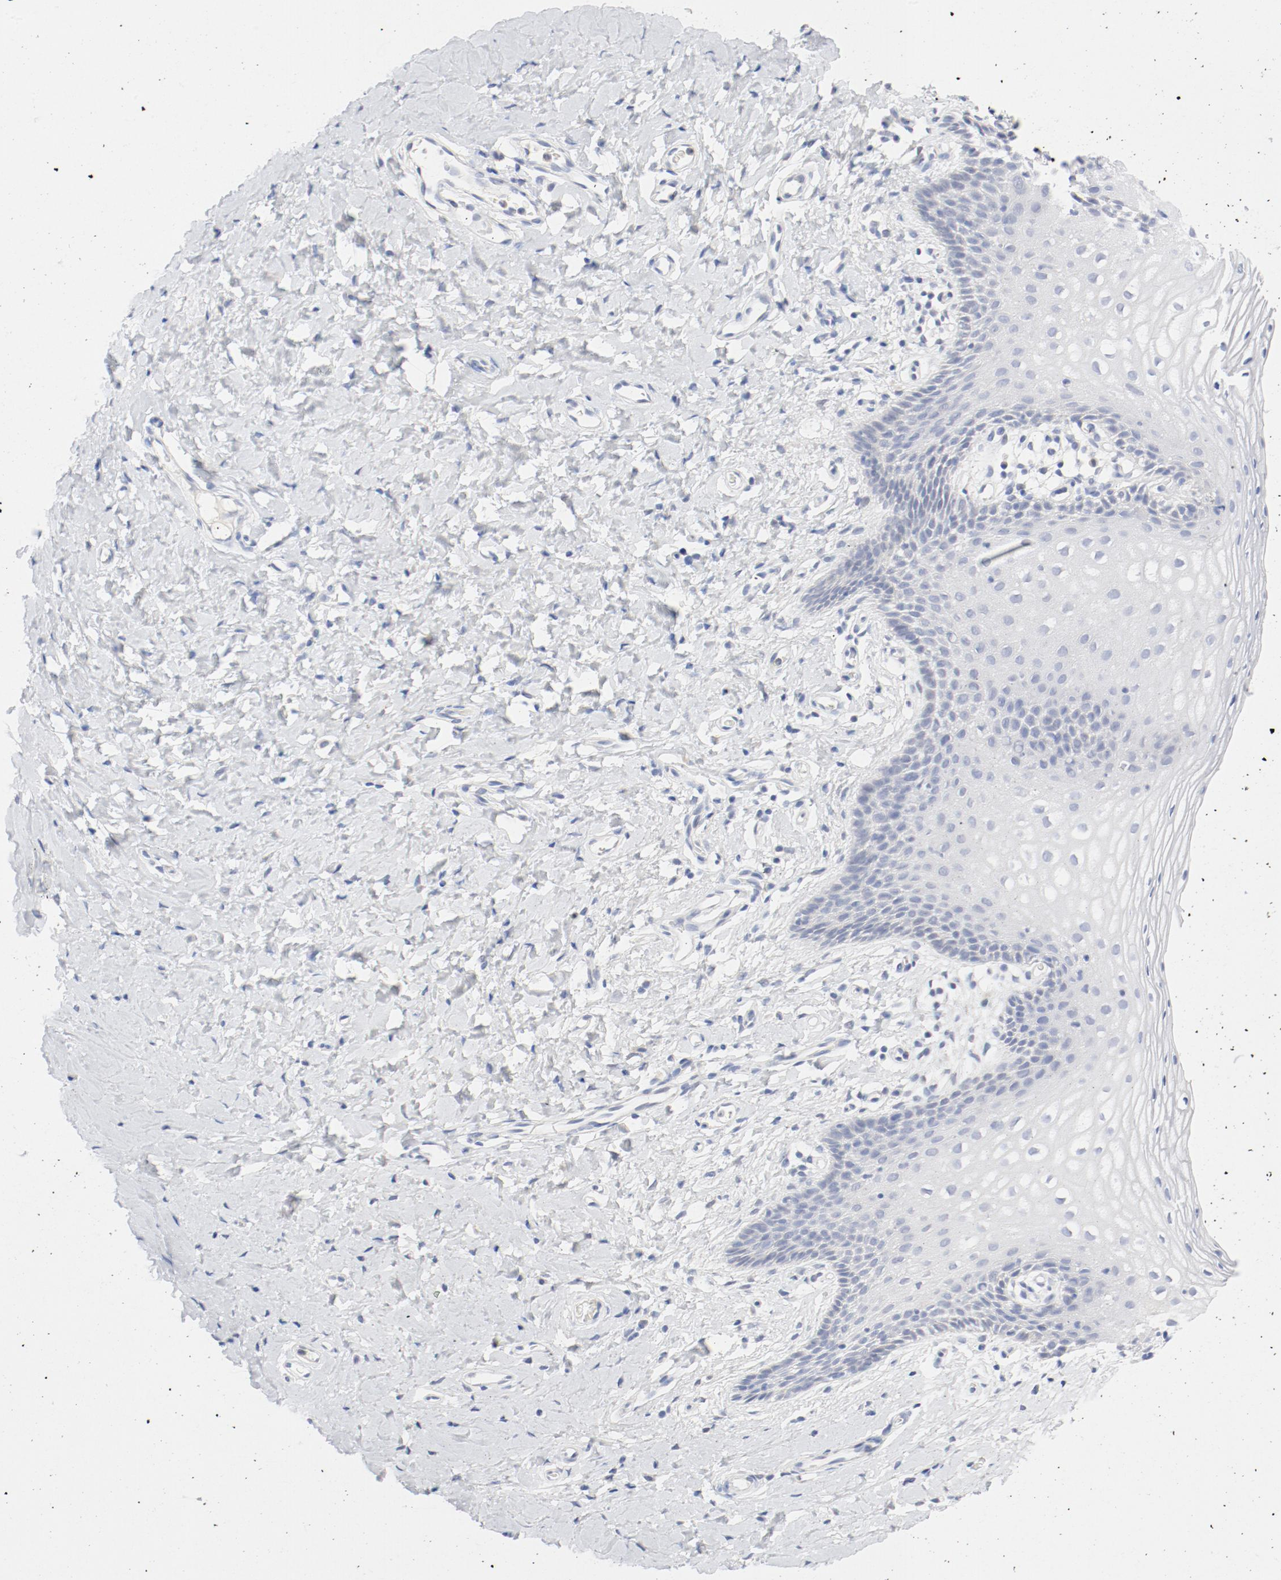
{"staining": {"intensity": "negative", "quantity": "none", "location": "none"}, "tissue": "vagina", "cell_type": "Squamous epithelial cells", "image_type": "normal", "snomed": [{"axis": "morphology", "description": "Normal tissue, NOS"}, {"axis": "topography", "description": "Vagina"}], "caption": "A histopathology image of human vagina is negative for staining in squamous epithelial cells.", "gene": "PGM1", "patient": {"sex": "female", "age": 55}}